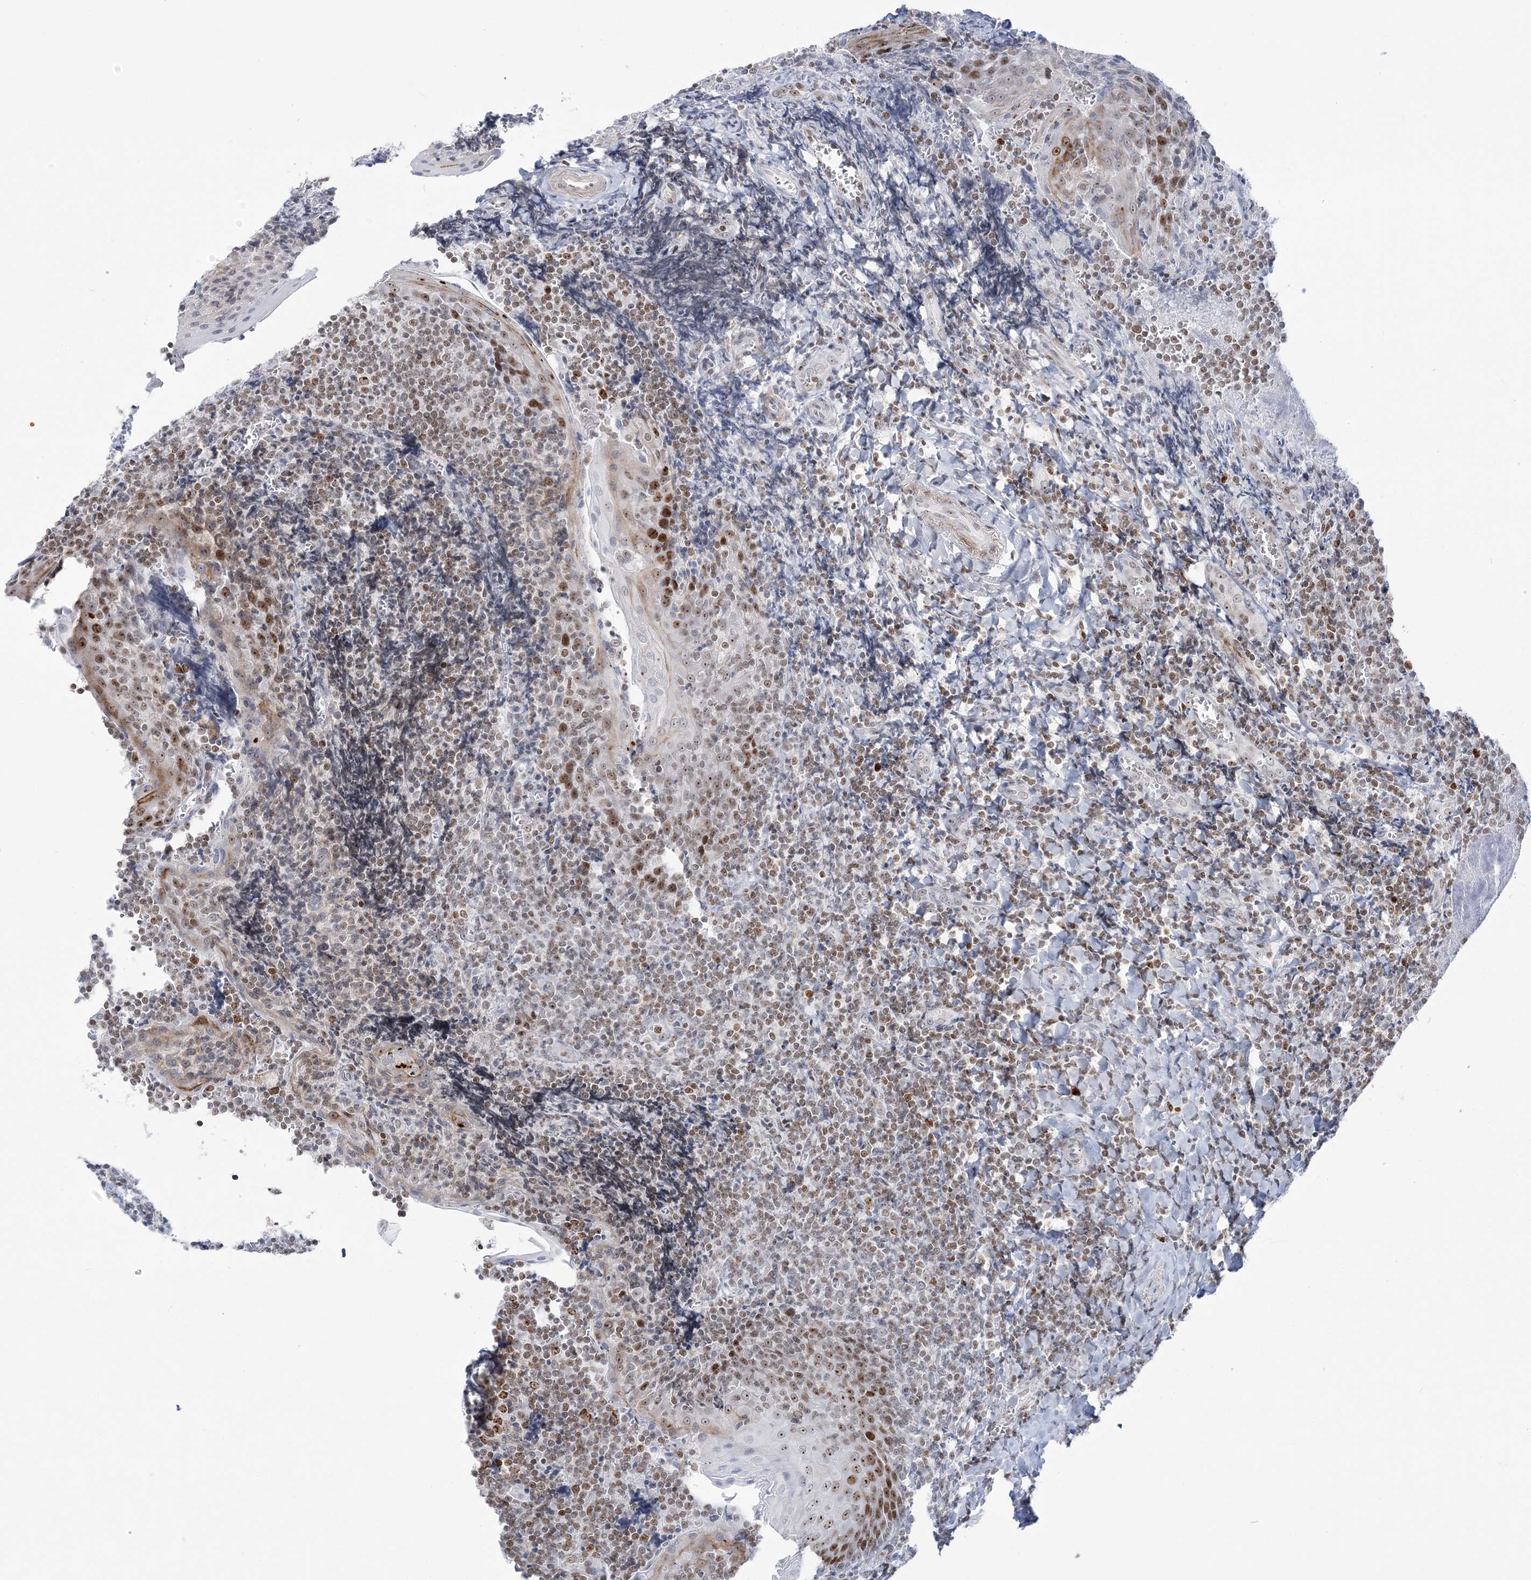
{"staining": {"intensity": "moderate", "quantity": "25%-75%", "location": "nuclear"}, "tissue": "tonsil", "cell_type": "Germinal center cells", "image_type": "normal", "snomed": [{"axis": "morphology", "description": "Normal tissue, NOS"}, {"axis": "topography", "description": "Tonsil"}], "caption": "IHC of normal tonsil reveals medium levels of moderate nuclear positivity in approximately 25%-75% of germinal center cells. (DAB (3,3'-diaminobenzidine) IHC, brown staining for protein, blue staining for nuclei).", "gene": "DDX21", "patient": {"sex": "male", "age": 27}}